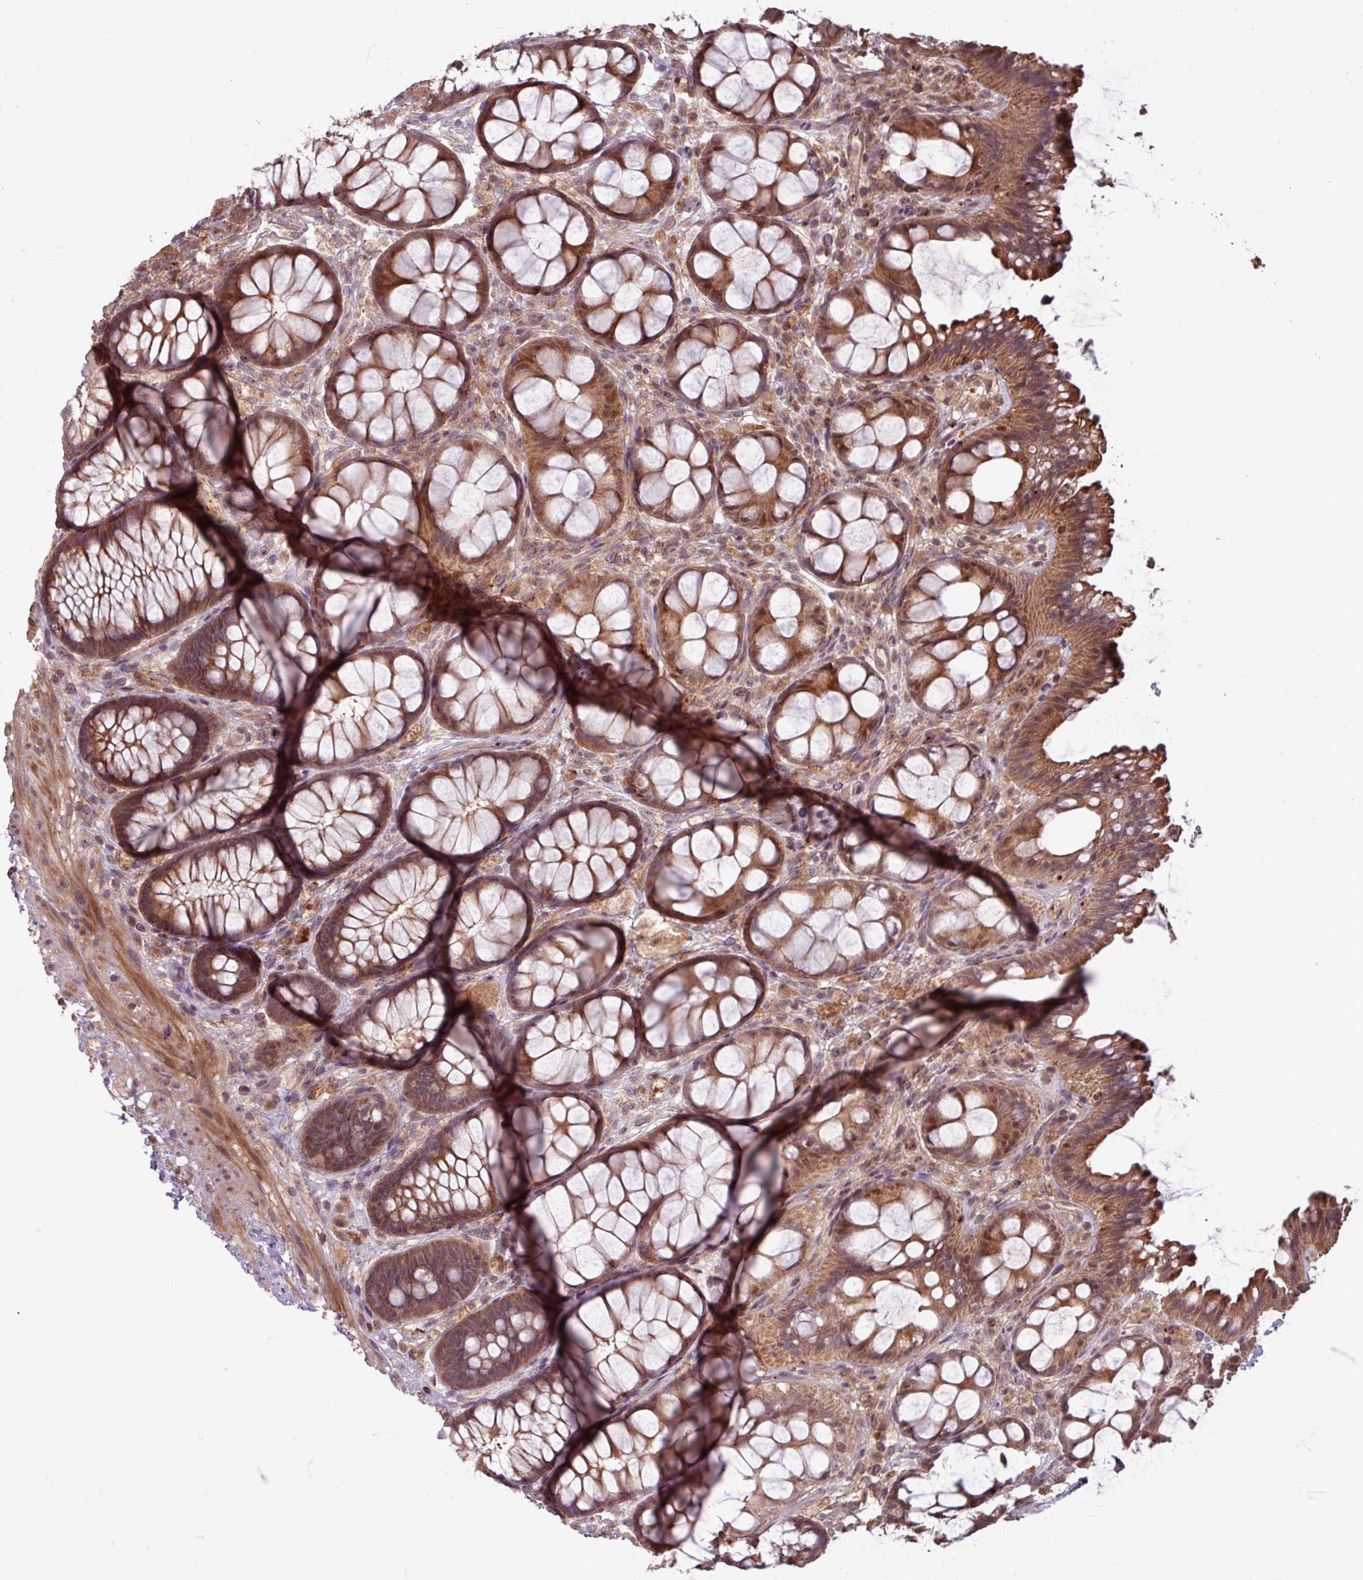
{"staining": {"intensity": "strong", "quantity": ">75%", "location": "cytoplasmic/membranous,nuclear"}, "tissue": "rectum", "cell_type": "Glandular cells", "image_type": "normal", "snomed": [{"axis": "morphology", "description": "Normal tissue, NOS"}, {"axis": "topography", "description": "Rectum"}], "caption": "Immunohistochemical staining of normal human rectum demonstrates high levels of strong cytoplasmic/membranous,nuclear positivity in about >75% of glandular cells.", "gene": "OR6B1", "patient": {"sex": "female", "age": 67}}